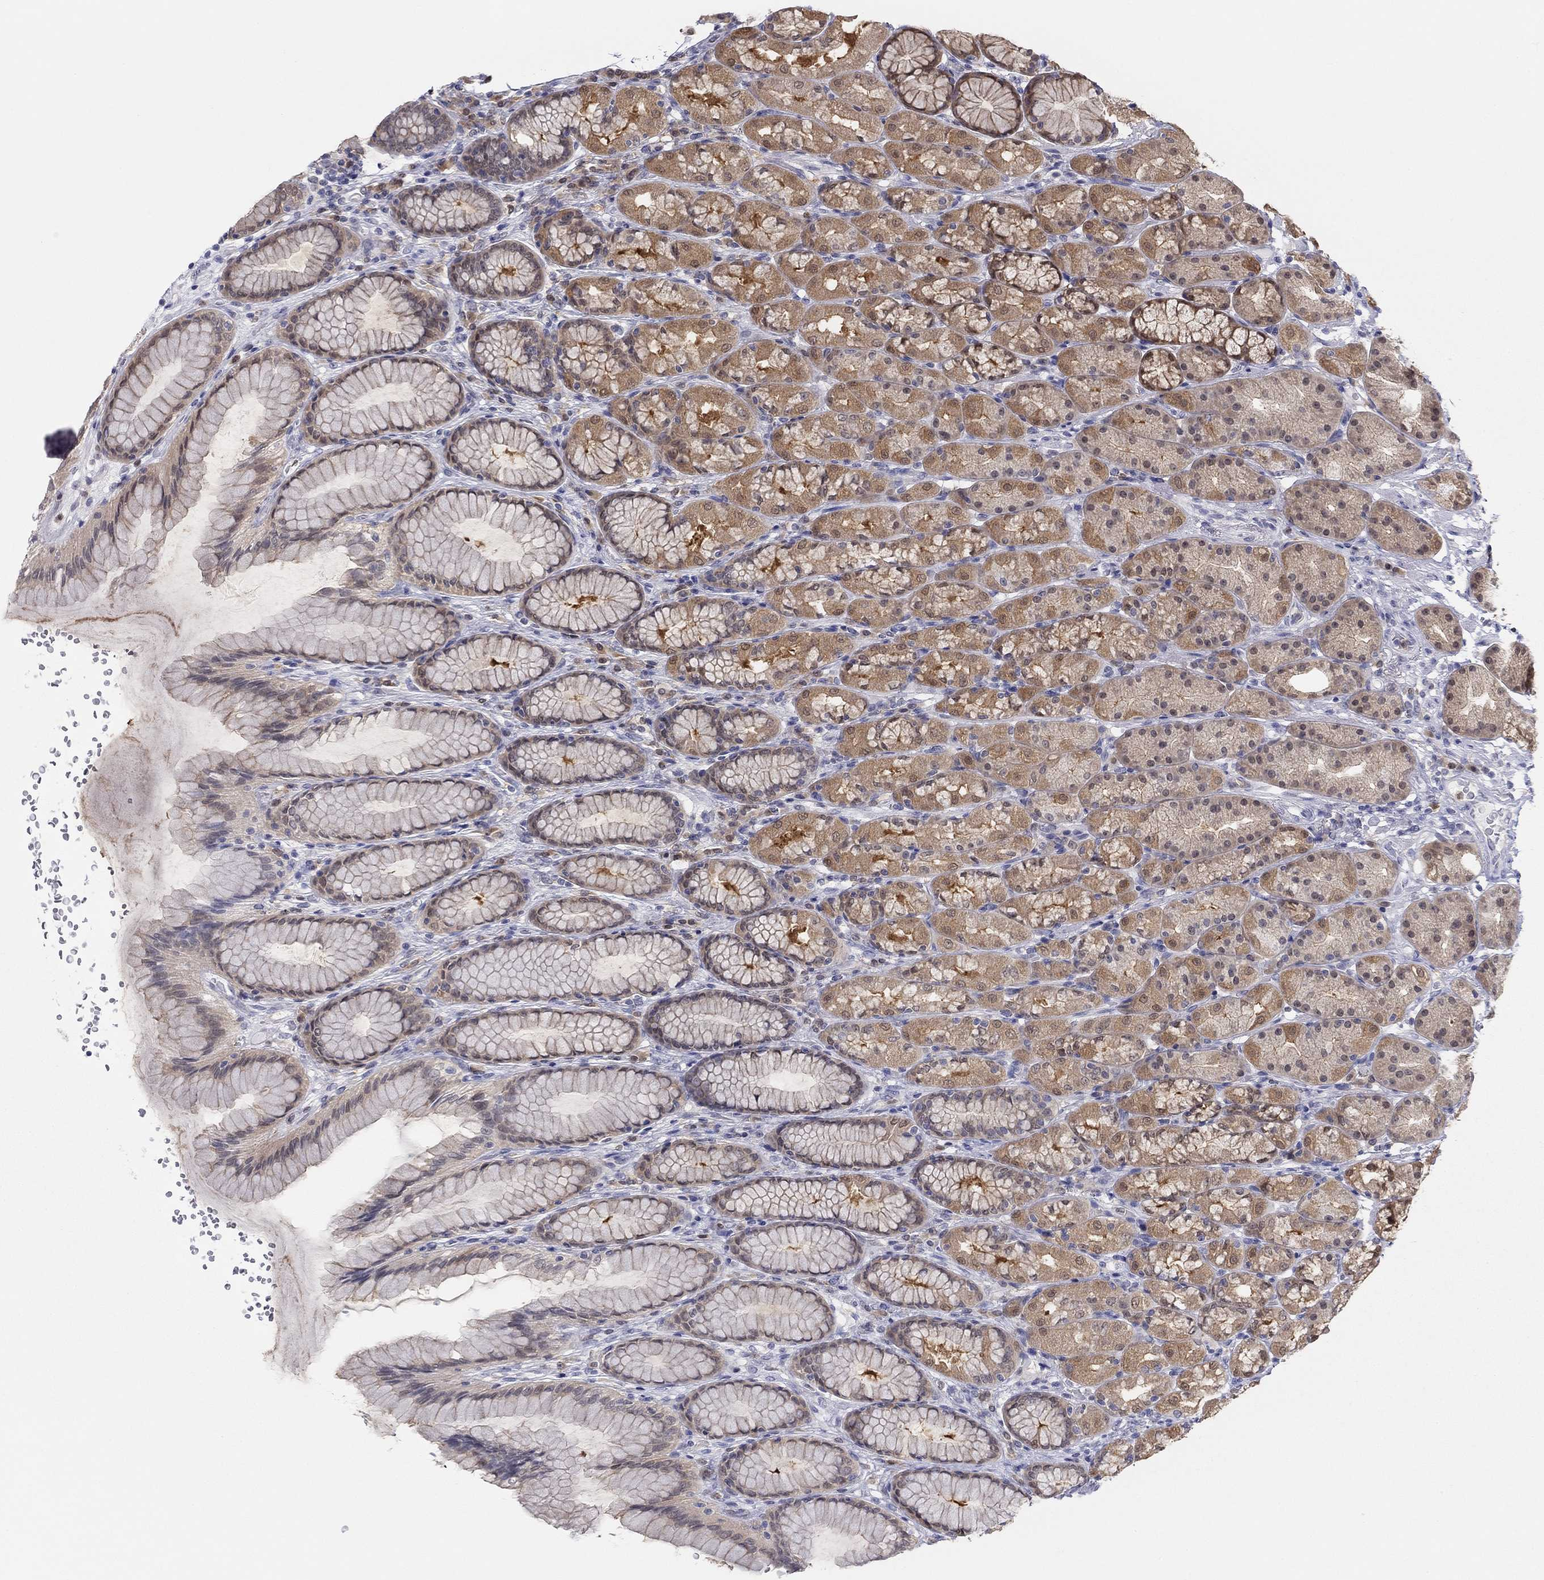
{"staining": {"intensity": "moderate", "quantity": "25%-75%", "location": "cytoplasmic/membranous"}, "tissue": "stomach", "cell_type": "Glandular cells", "image_type": "normal", "snomed": [{"axis": "morphology", "description": "Normal tissue, NOS"}, {"axis": "morphology", "description": "Adenocarcinoma, NOS"}, {"axis": "topography", "description": "Stomach"}], "caption": "Immunohistochemical staining of normal human stomach reveals medium levels of moderate cytoplasmic/membranous expression in about 25%-75% of glandular cells.", "gene": "PDXK", "patient": {"sex": "female", "age": 79}}